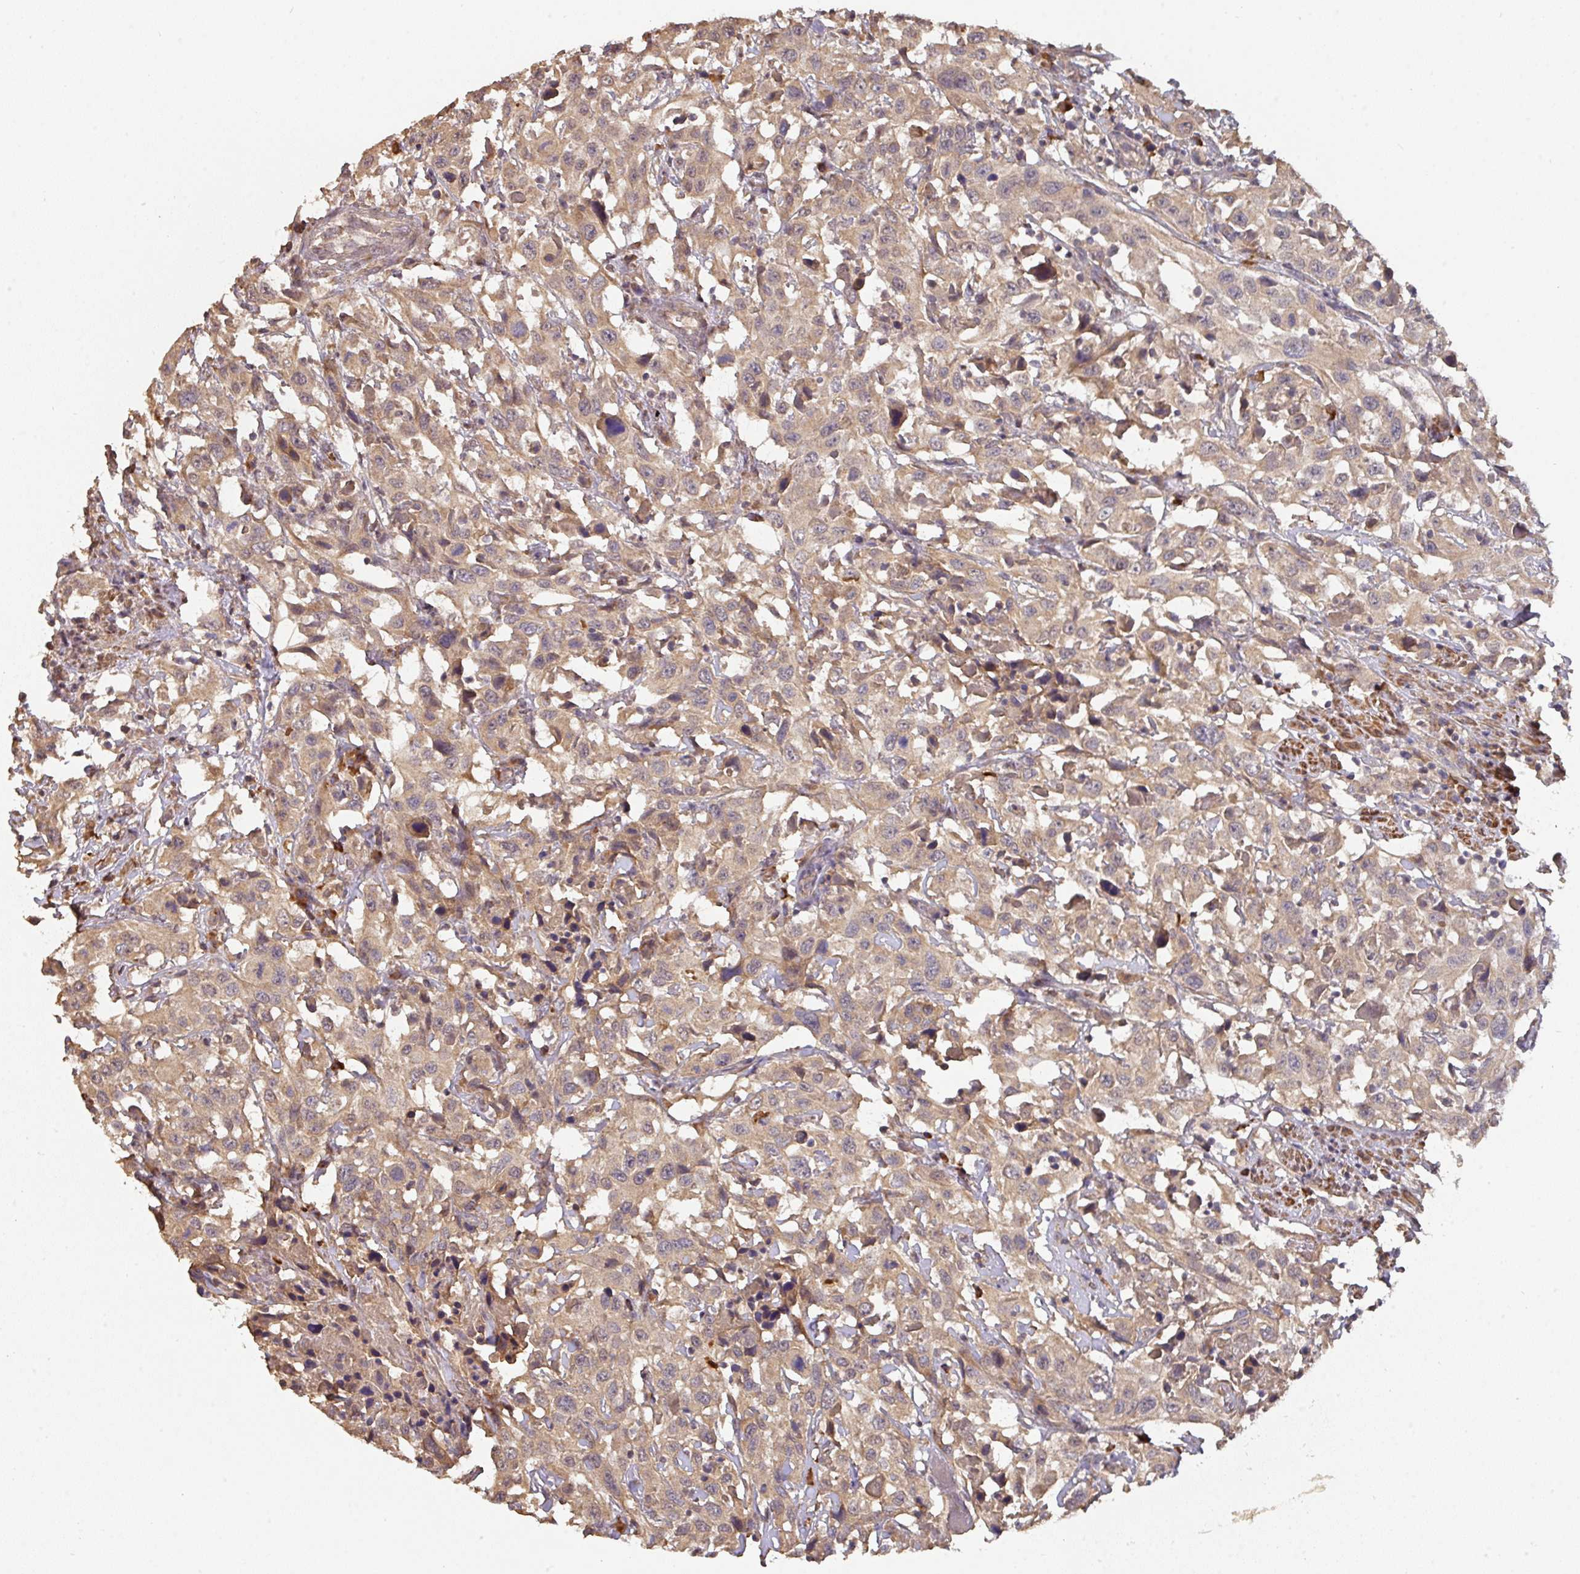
{"staining": {"intensity": "weak", "quantity": ">75%", "location": "cytoplasmic/membranous"}, "tissue": "urothelial cancer", "cell_type": "Tumor cells", "image_type": "cancer", "snomed": [{"axis": "morphology", "description": "Urothelial carcinoma, High grade"}, {"axis": "topography", "description": "Urinary bladder"}], "caption": "Immunohistochemistry (IHC) photomicrograph of neoplastic tissue: human urothelial cancer stained using IHC reveals low levels of weak protein expression localized specifically in the cytoplasmic/membranous of tumor cells, appearing as a cytoplasmic/membranous brown color.", "gene": "ACVR2B", "patient": {"sex": "male", "age": 61}}